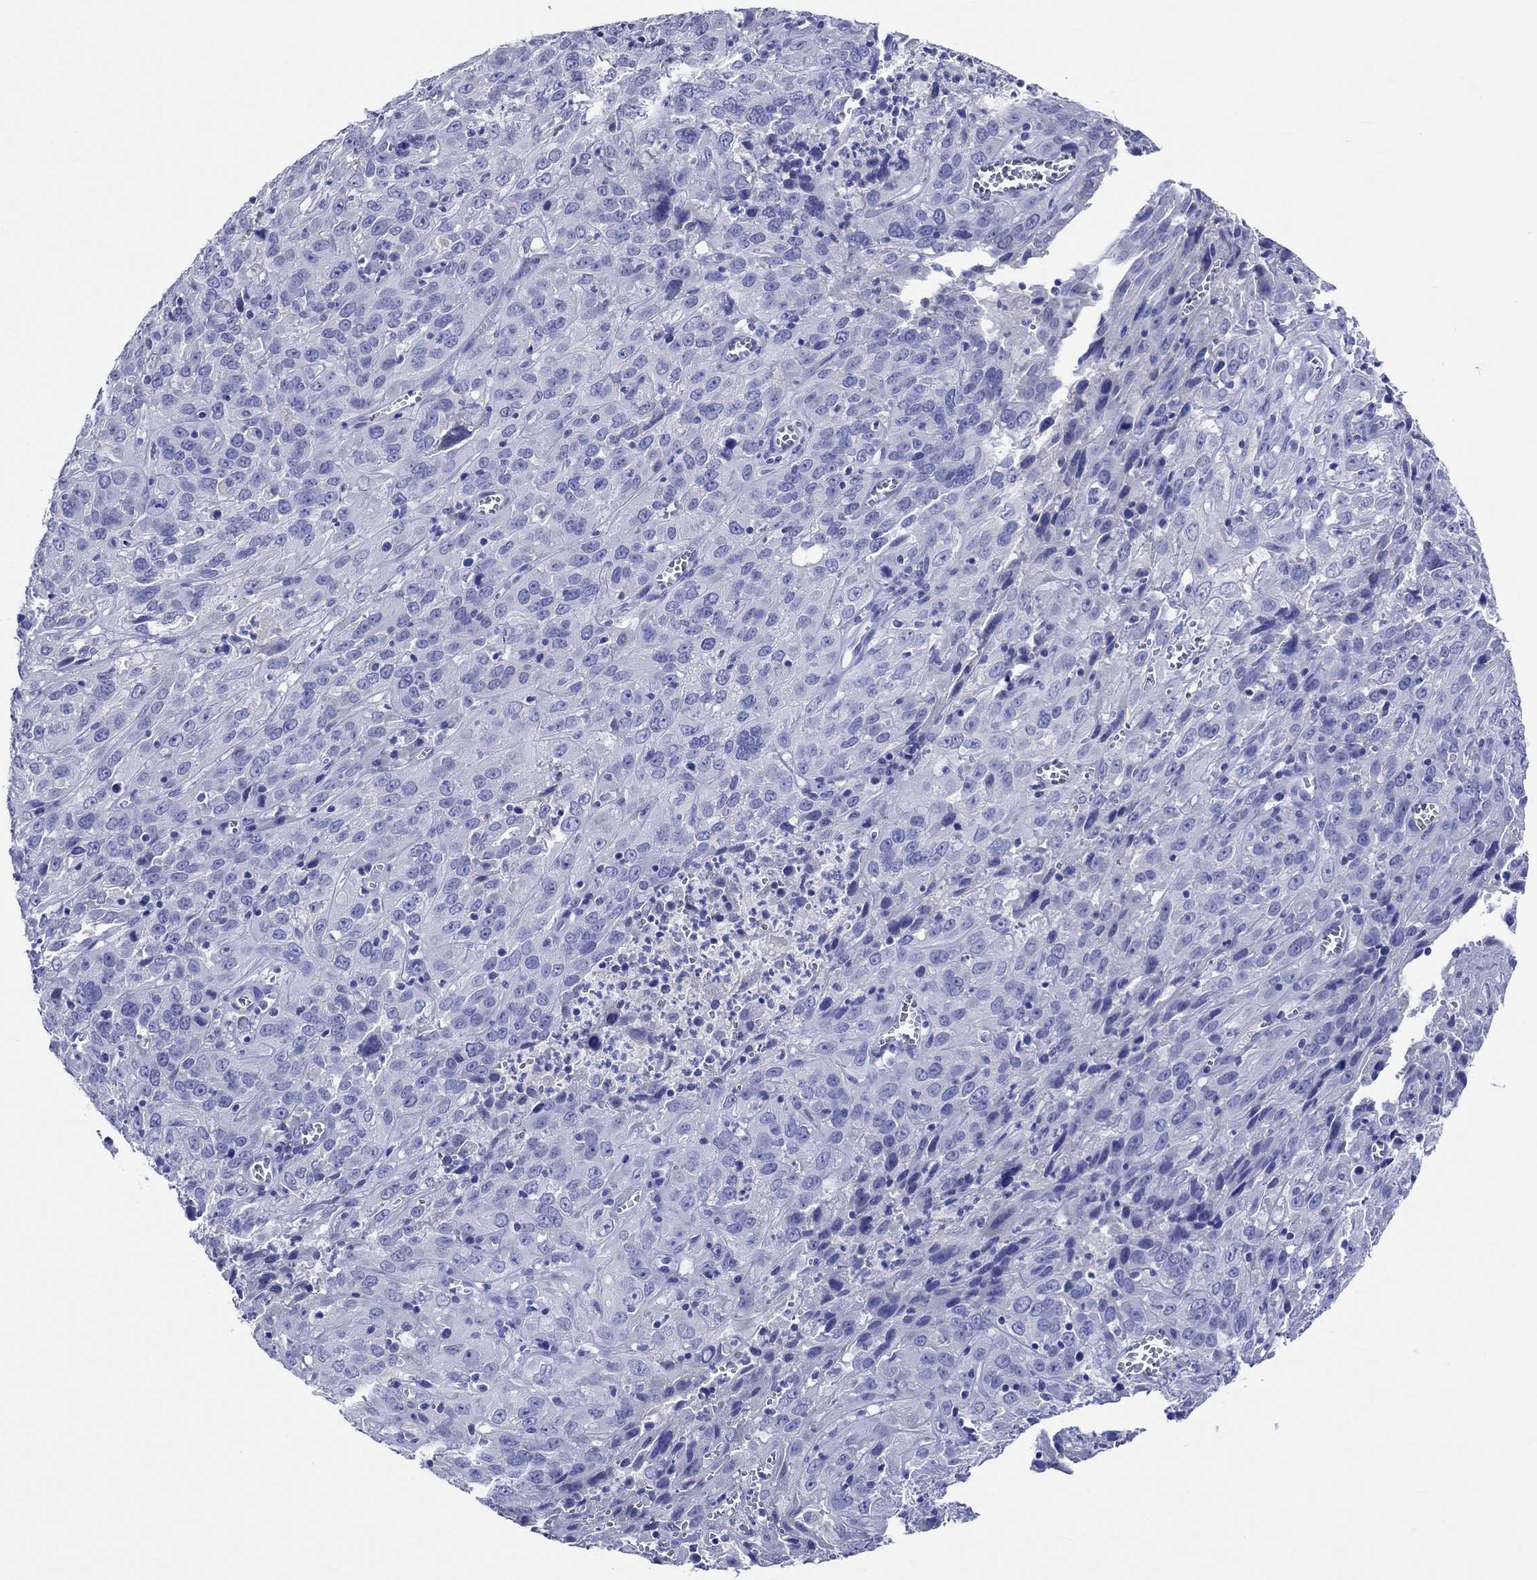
{"staining": {"intensity": "negative", "quantity": "none", "location": "none"}, "tissue": "cervical cancer", "cell_type": "Tumor cells", "image_type": "cancer", "snomed": [{"axis": "morphology", "description": "Squamous cell carcinoma, NOS"}, {"axis": "topography", "description": "Cervix"}], "caption": "An immunohistochemistry photomicrograph of cervical cancer (squamous cell carcinoma) is shown. There is no staining in tumor cells of cervical cancer (squamous cell carcinoma).", "gene": "SHISA4", "patient": {"sex": "female", "age": 32}}